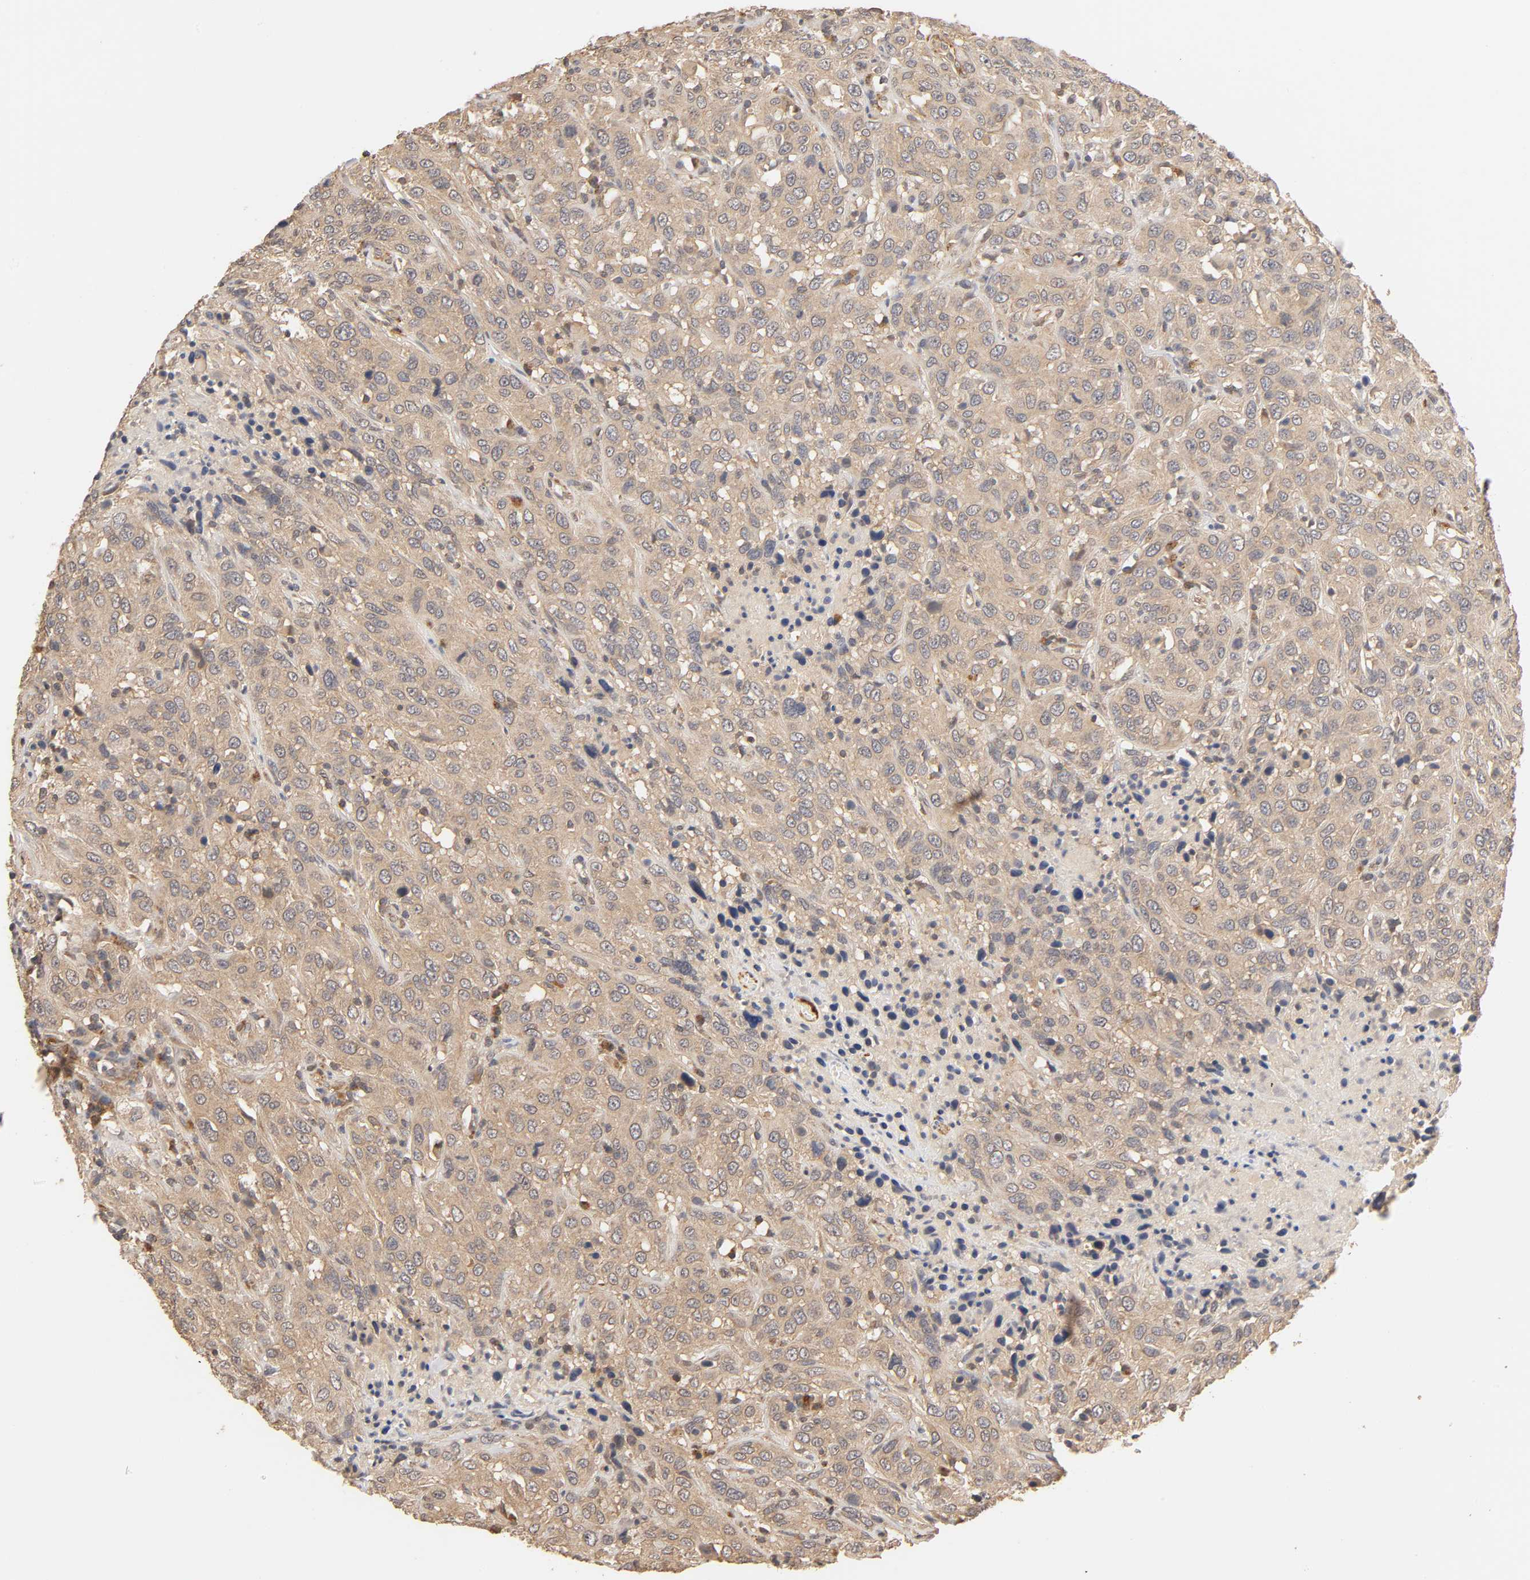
{"staining": {"intensity": "moderate", "quantity": ">75%", "location": "cytoplasmic/membranous"}, "tissue": "urothelial cancer", "cell_type": "Tumor cells", "image_type": "cancer", "snomed": [{"axis": "morphology", "description": "Urothelial carcinoma, High grade"}, {"axis": "topography", "description": "Urinary bladder"}], "caption": "Immunohistochemistry (IHC) (DAB (3,3'-diaminobenzidine)) staining of urothelial carcinoma (high-grade) exhibits moderate cytoplasmic/membranous protein positivity in approximately >75% of tumor cells. (DAB IHC, brown staining for protein, blue staining for nuclei).", "gene": "EPS8", "patient": {"sex": "male", "age": 61}}